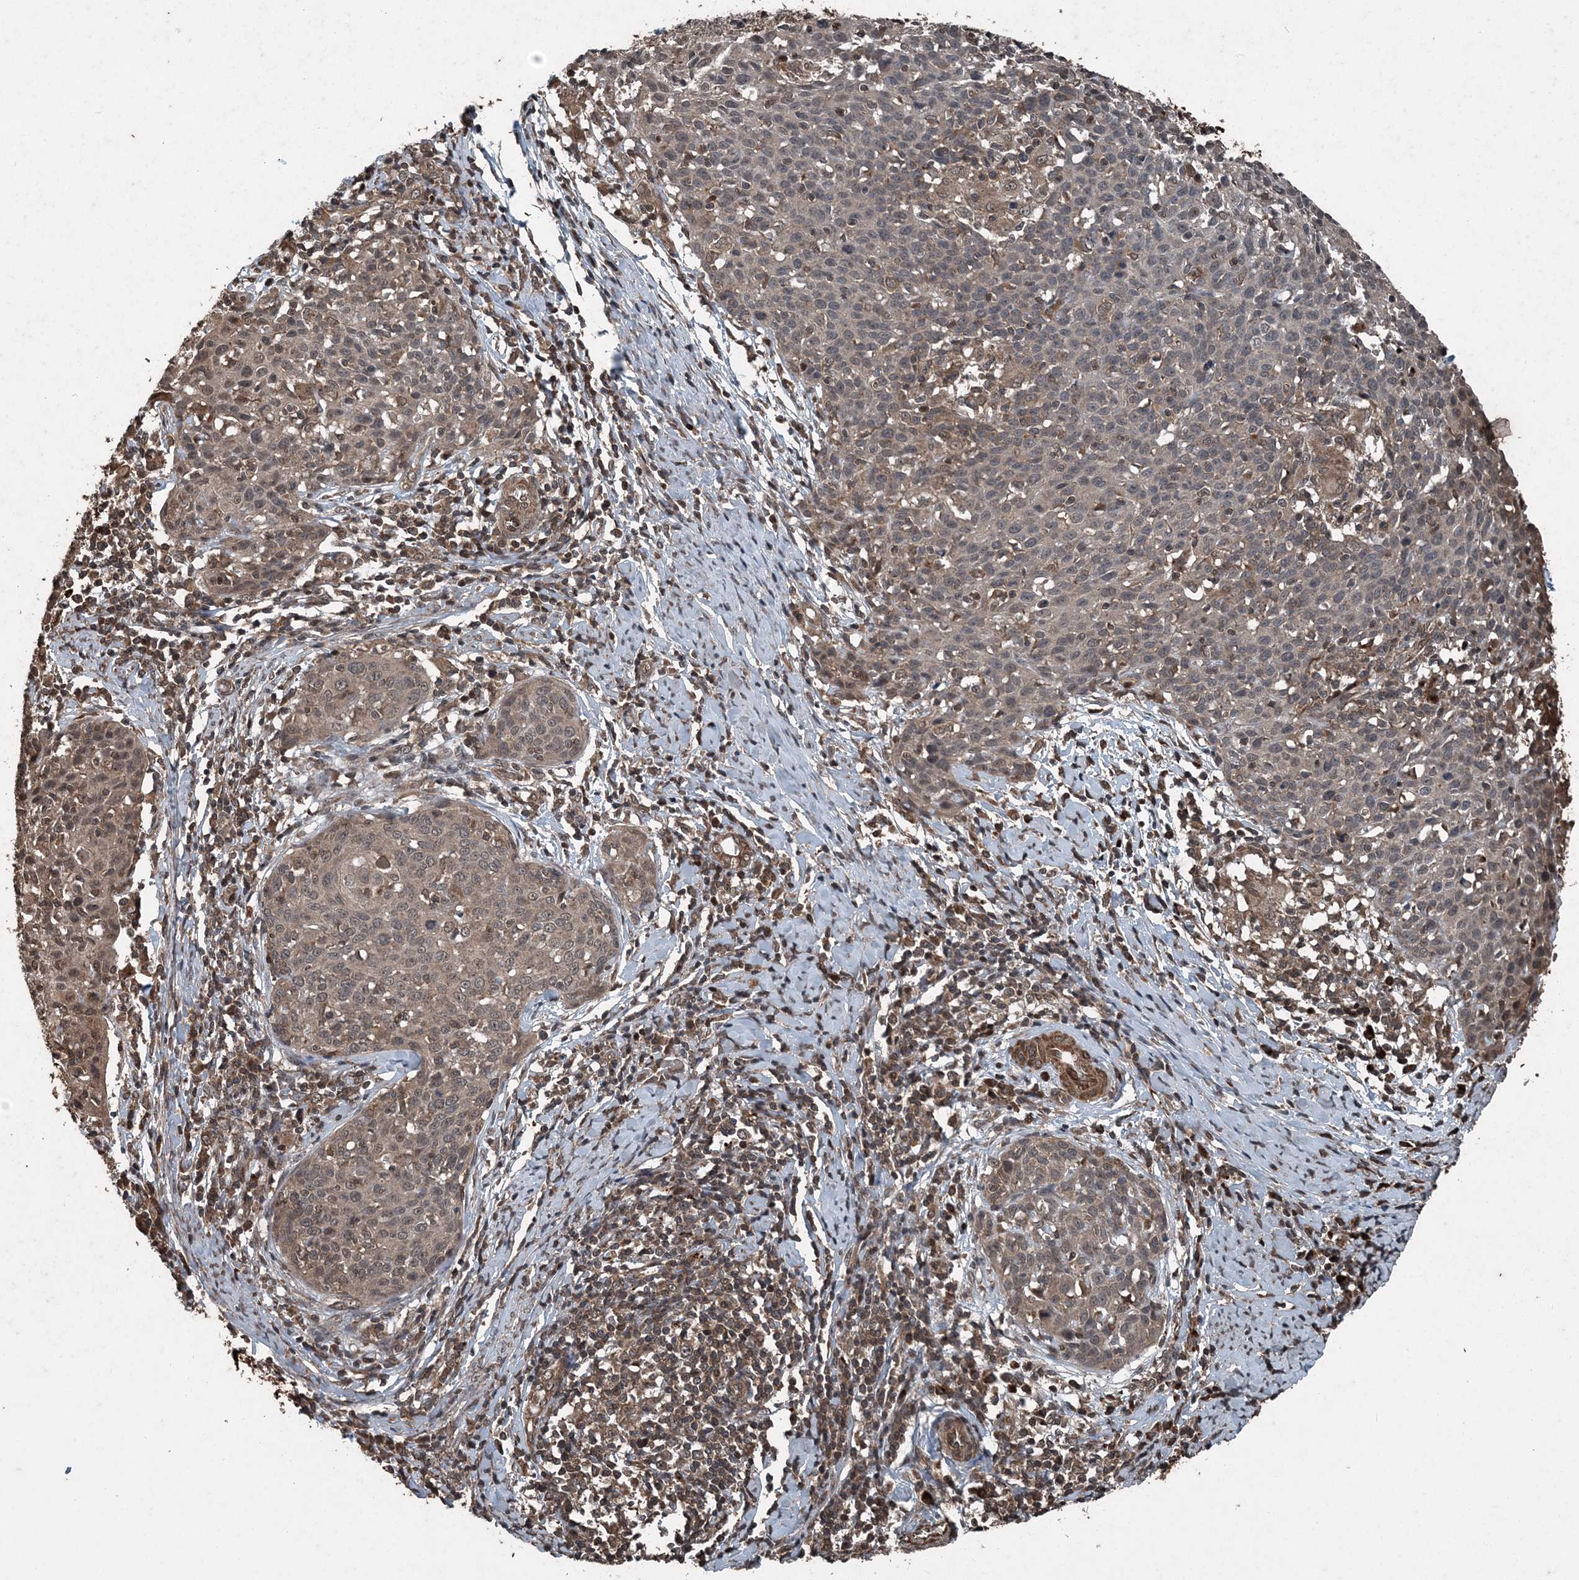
{"staining": {"intensity": "weak", "quantity": "25%-75%", "location": "cytoplasmic/membranous"}, "tissue": "cervical cancer", "cell_type": "Tumor cells", "image_type": "cancer", "snomed": [{"axis": "morphology", "description": "Squamous cell carcinoma, NOS"}, {"axis": "topography", "description": "Cervix"}], "caption": "Protein analysis of cervical cancer (squamous cell carcinoma) tissue reveals weak cytoplasmic/membranous staining in about 25%-75% of tumor cells.", "gene": "CFL1", "patient": {"sex": "female", "age": 38}}